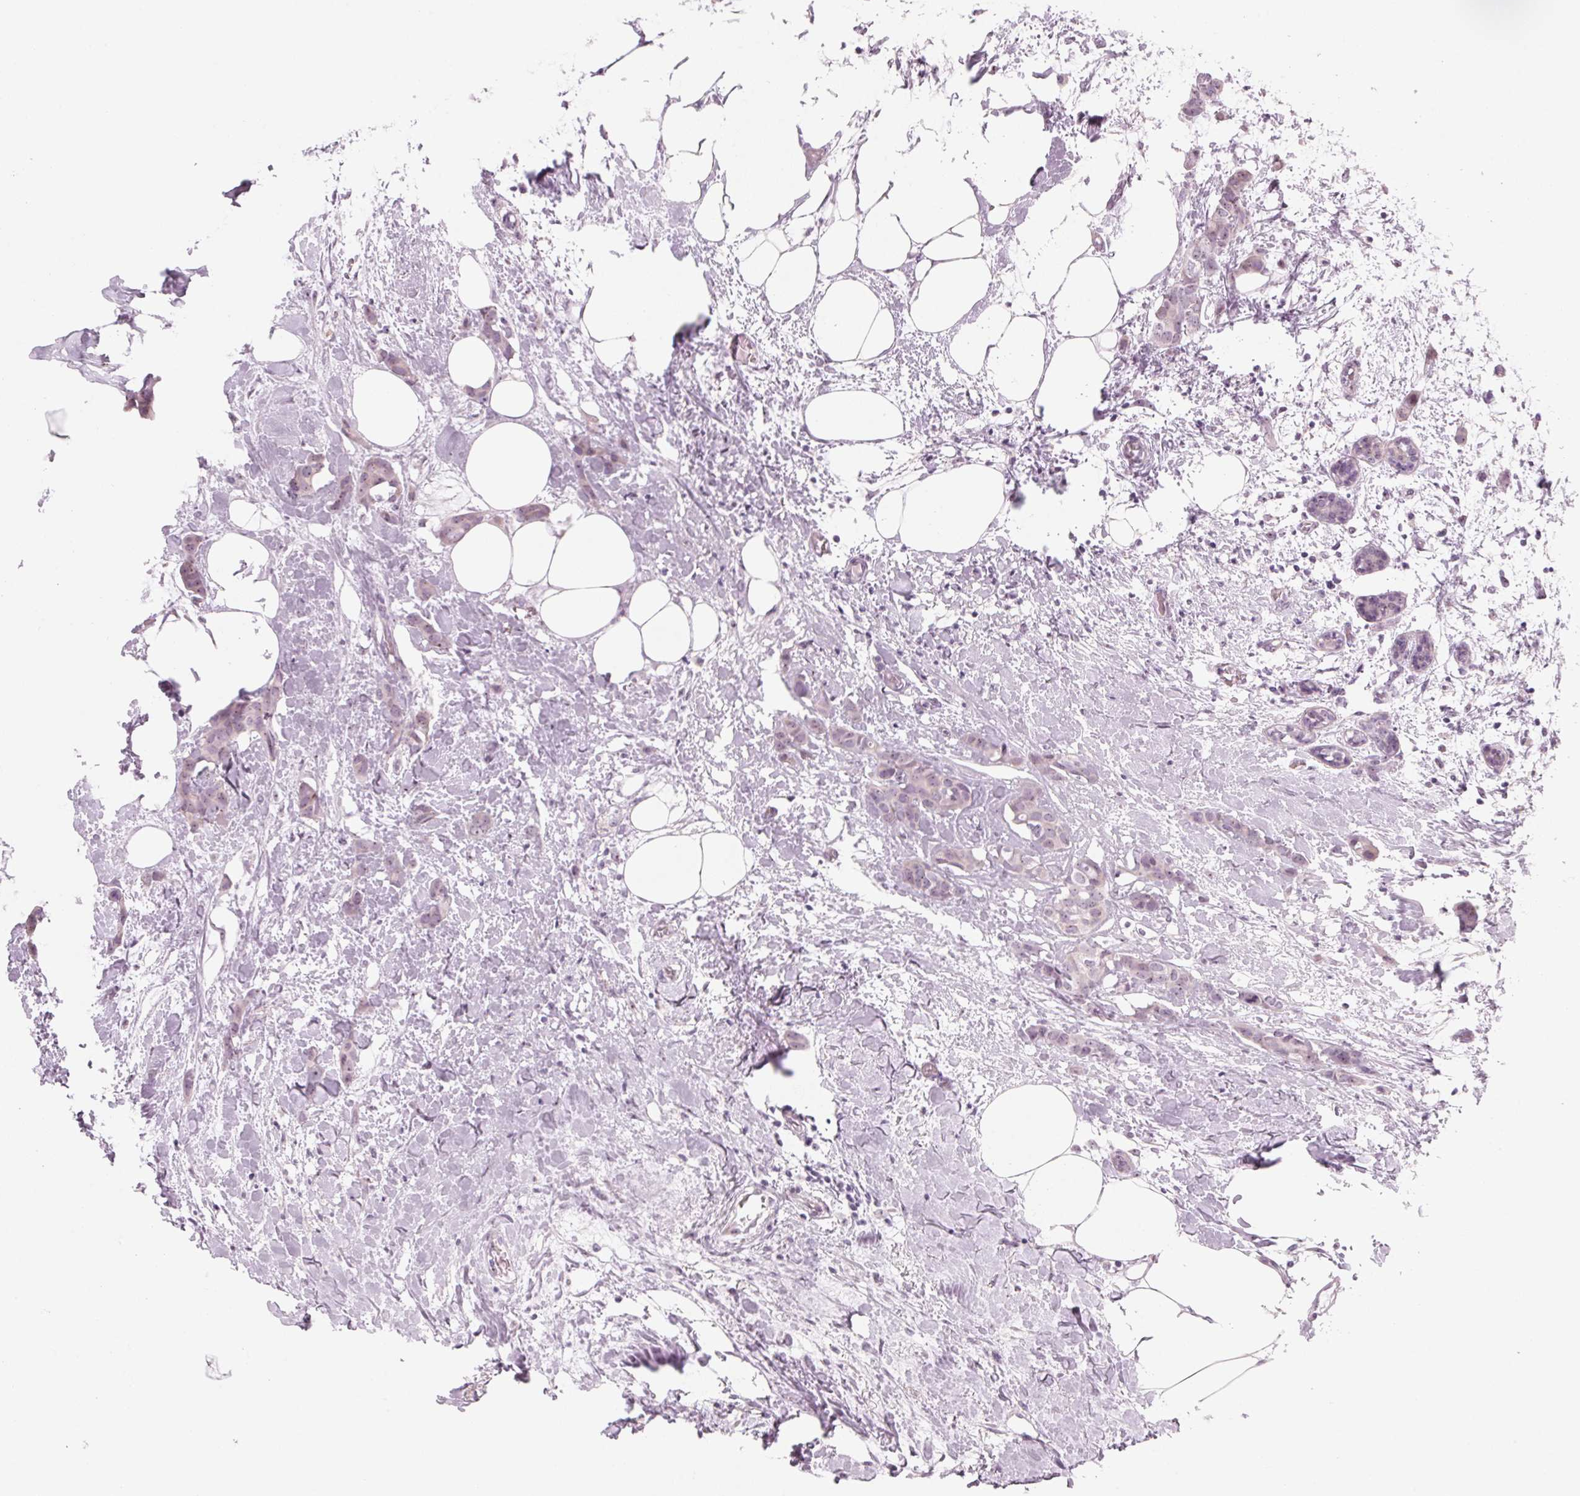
{"staining": {"intensity": "negative", "quantity": "none", "location": "none"}, "tissue": "breast cancer", "cell_type": "Tumor cells", "image_type": "cancer", "snomed": [{"axis": "morphology", "description": "Duct carcinoma"}, {"axis": "topography", "description": "Breast"}], "caption": "Immunohistochemical staining of human breast cancer (invasive ductal carcinoma) reveals no significant positivity in tumor cells. Brightfield microscopy of immunohistochemistry stained with DAB (brown) and hematoxylin (blue), captured at high magnification.", "gene": "DNTTIP2", "patient": {"sex": "female", "age": 62}}